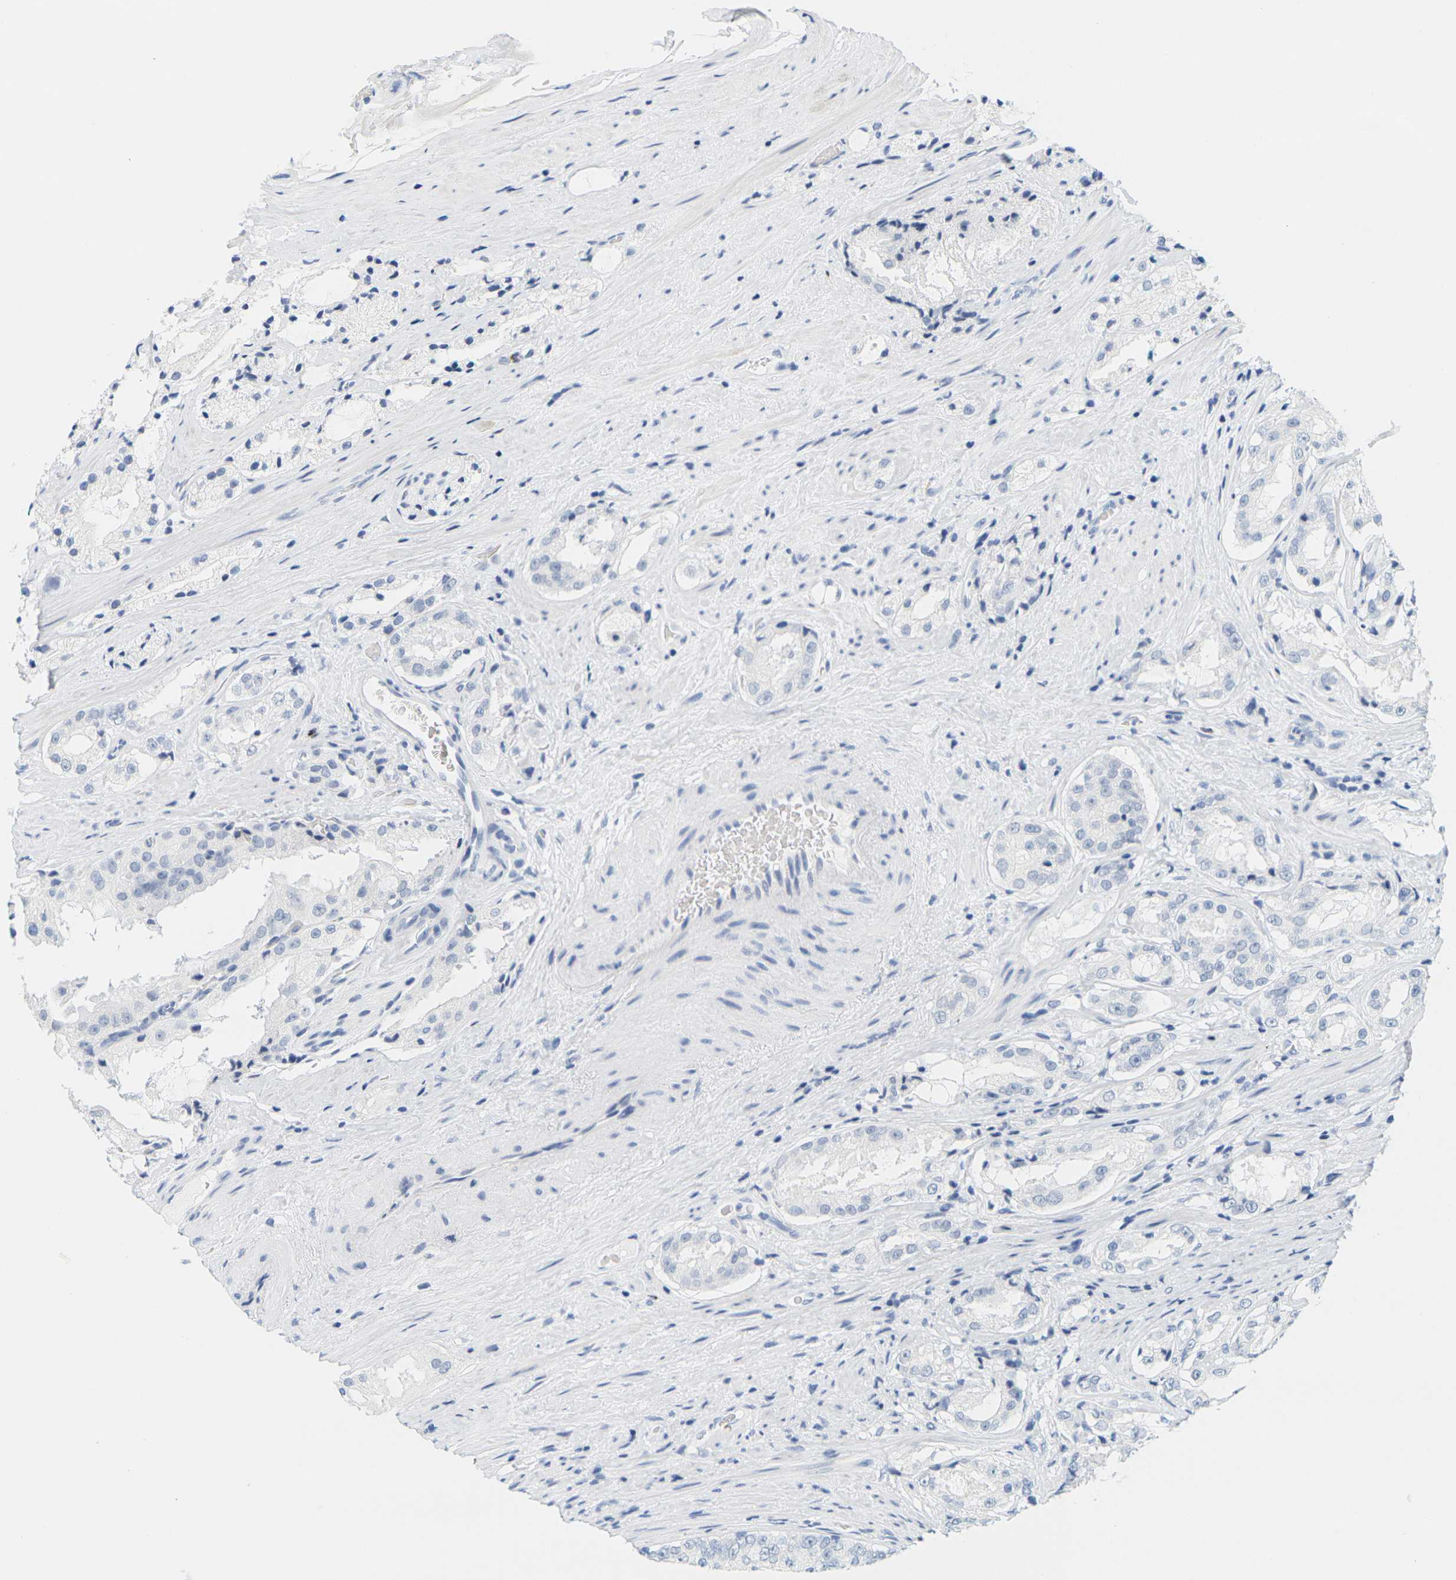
{"staining": {"intensity": "negative", "quantity": "none", "location": "none"}, "tissue": "prostate cancer", "cell_type": "Tumor cells", "image_type": "cancer", "snomed": [{"axis": "morphology", "description": "Adenocarcinoma, High grade"}, {"axis": "topography", "description": "Prostate"}], "caption": "High magnification brightfield microscopy of prostate cancer (high-grade adenocarcinoma) stained with DAB (3,3'-diaminobenzidine) (brown) and counterstained with hematoxylin (blue): tumor cells show no significant positivity.", "gene": "HLA-DOB", "patient": {"sex": "male", "age": 73}}